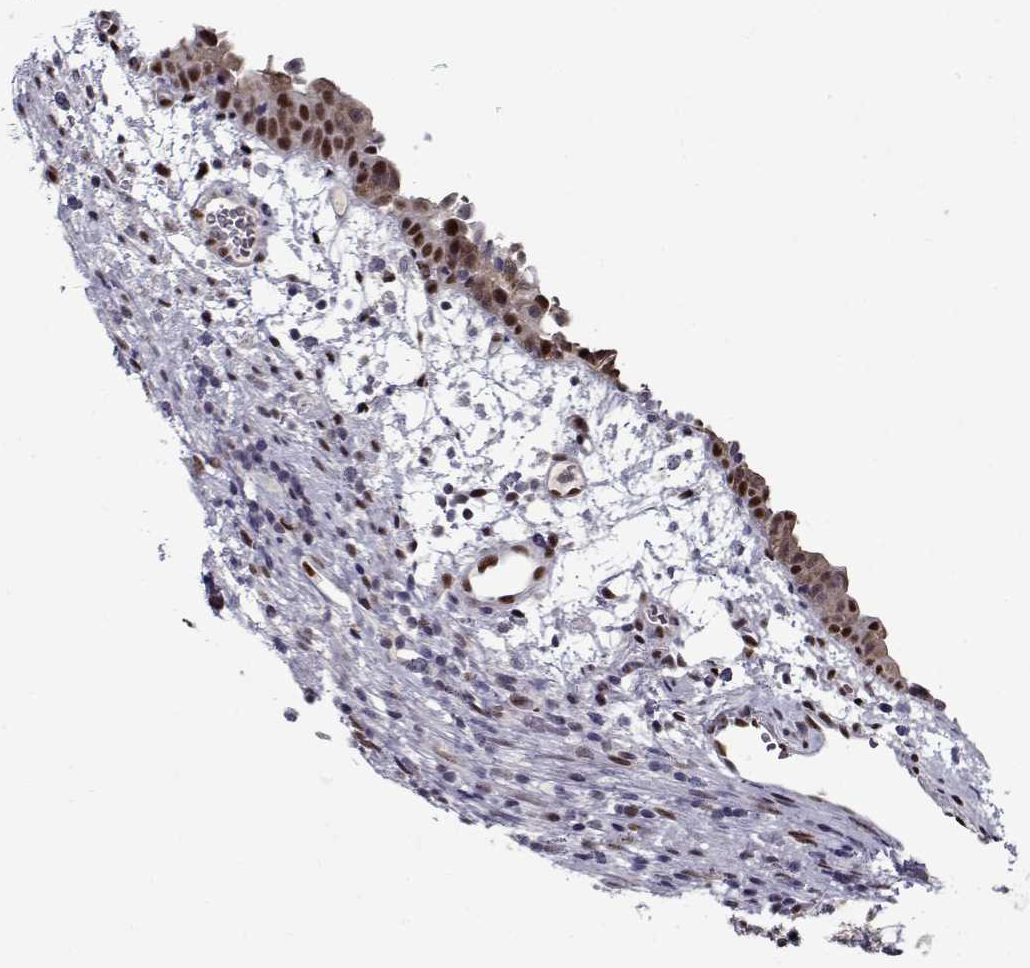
{"staining": {"intensity": "moderate", "quantity": ">75%", "location": "nuclear"}, "tissue": "urothelial cancer", "cell_type": "Tumor cells", "image_type": "cancer", "snomed": [{"axis": "morphology", "description": "Urothelial carcinoma, High grade"}, {"axis": "topography", "description": "Urinary bladder"}], "caption": "Immunohistochemistry (DAB (3,3'-diaminobenzidine)) staining of urothelial carcinoma (high-grade) exhibits moderate nuclear protein expression in about >75% of tumor cells. (DAB = brown stain, brightfield microscopy at high magnification).", "gene": "PRMT8", "patient": {"sex": "male", "age": 60}}